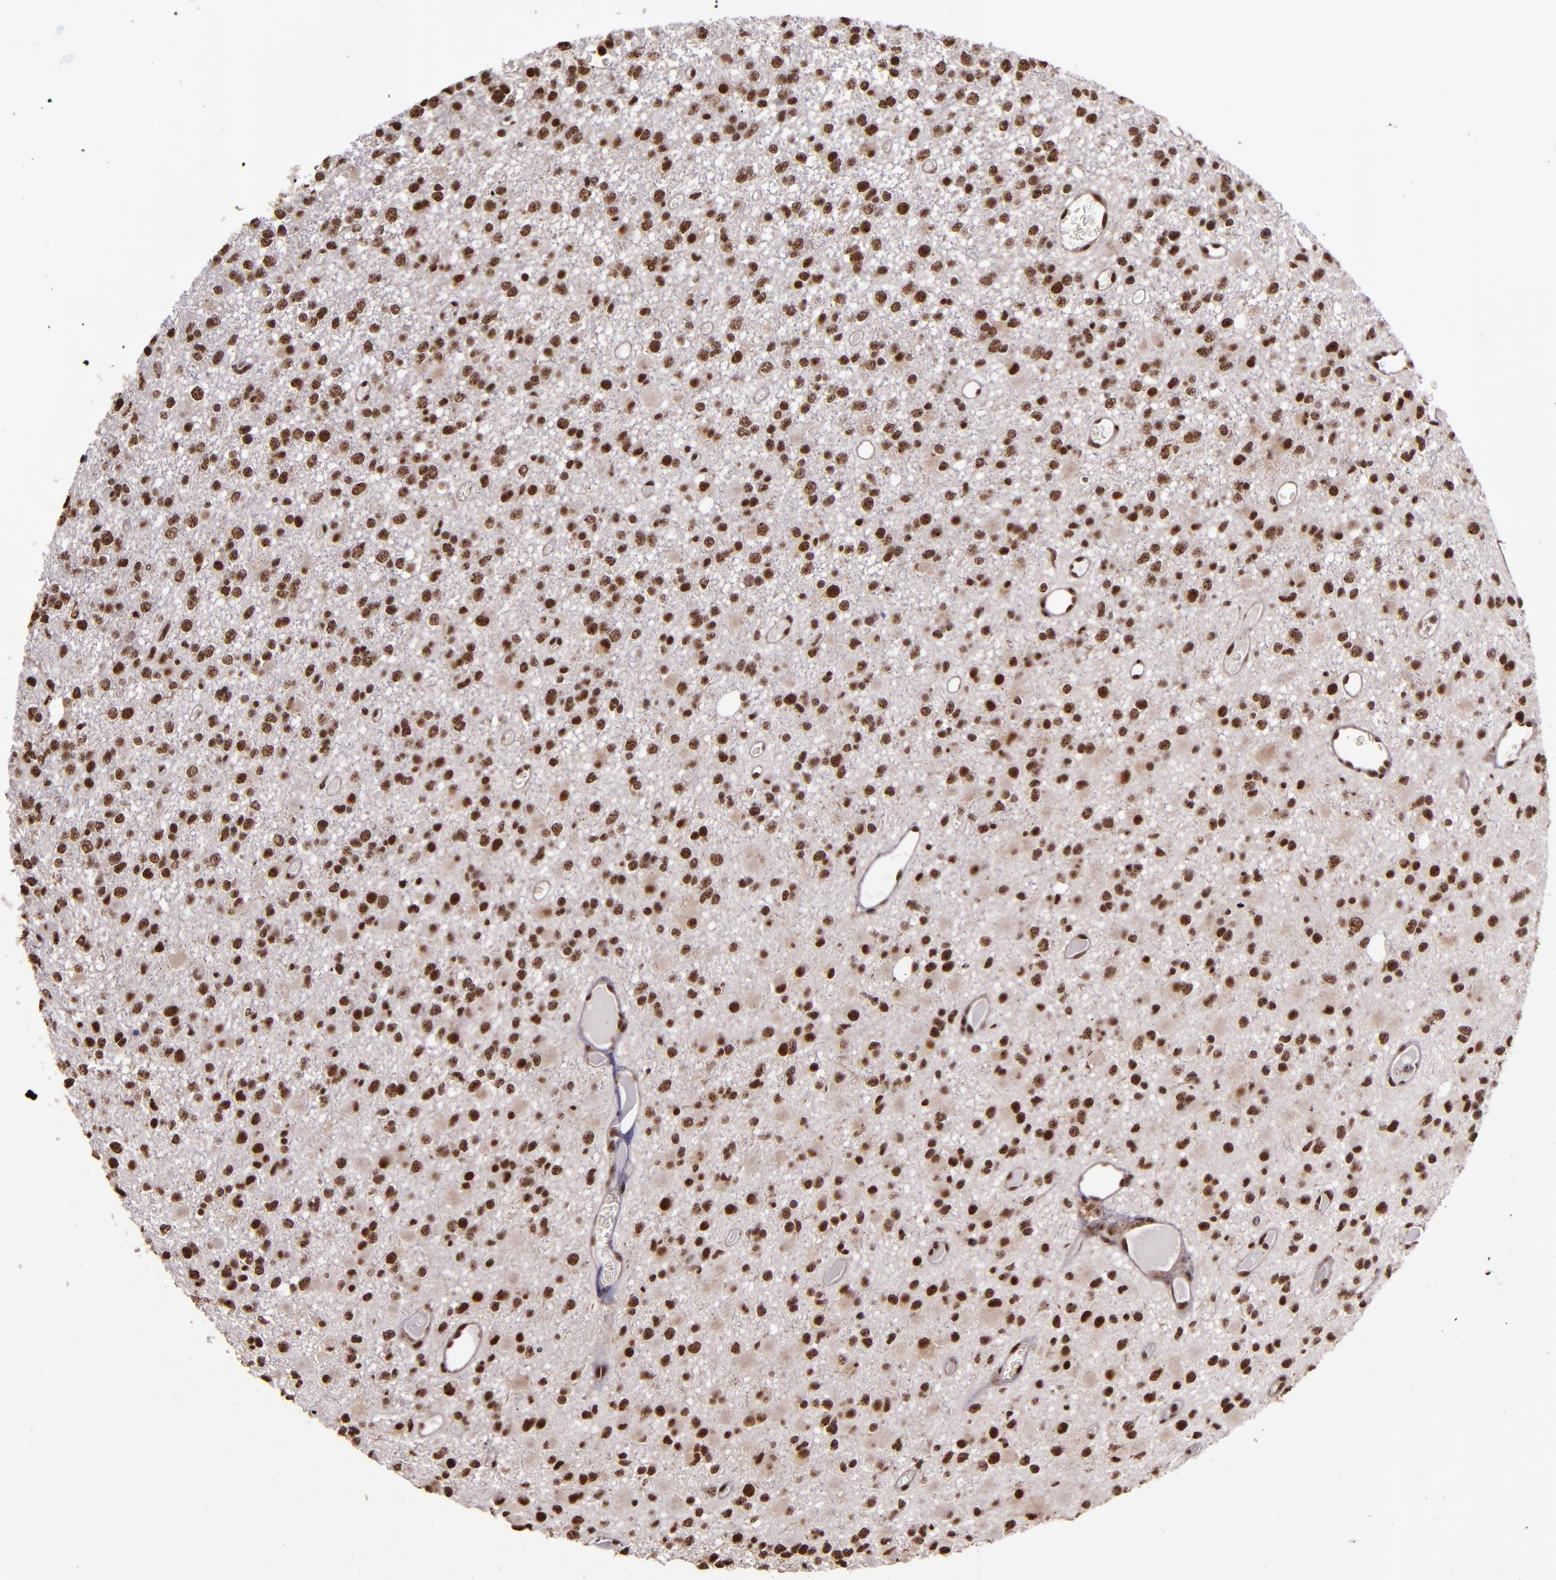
{"staining": {"intensity": "strong", "quantity": ">75%", "location": "nuclear"}, "tissue": "glioma", "cell_type": "Tumor cells", "image_type": "cancer", "snomed": [{"axis": "morphology", "description": "Glioma, malignant, Low grade"}, {"axis": "topography", "description": "Brain"}], "caption": "Protein analysis of glioma tissue displays strong nuclear expression in approximately >75% of tumor cells. (Stains: DAB (3,3'-diaminobenzidine) in brown, nuclei in blue, Microscopy: brightfield microscopy at high magnification).", "gene": "CECR2", "patient": {"sex": "male", "age": 42}}